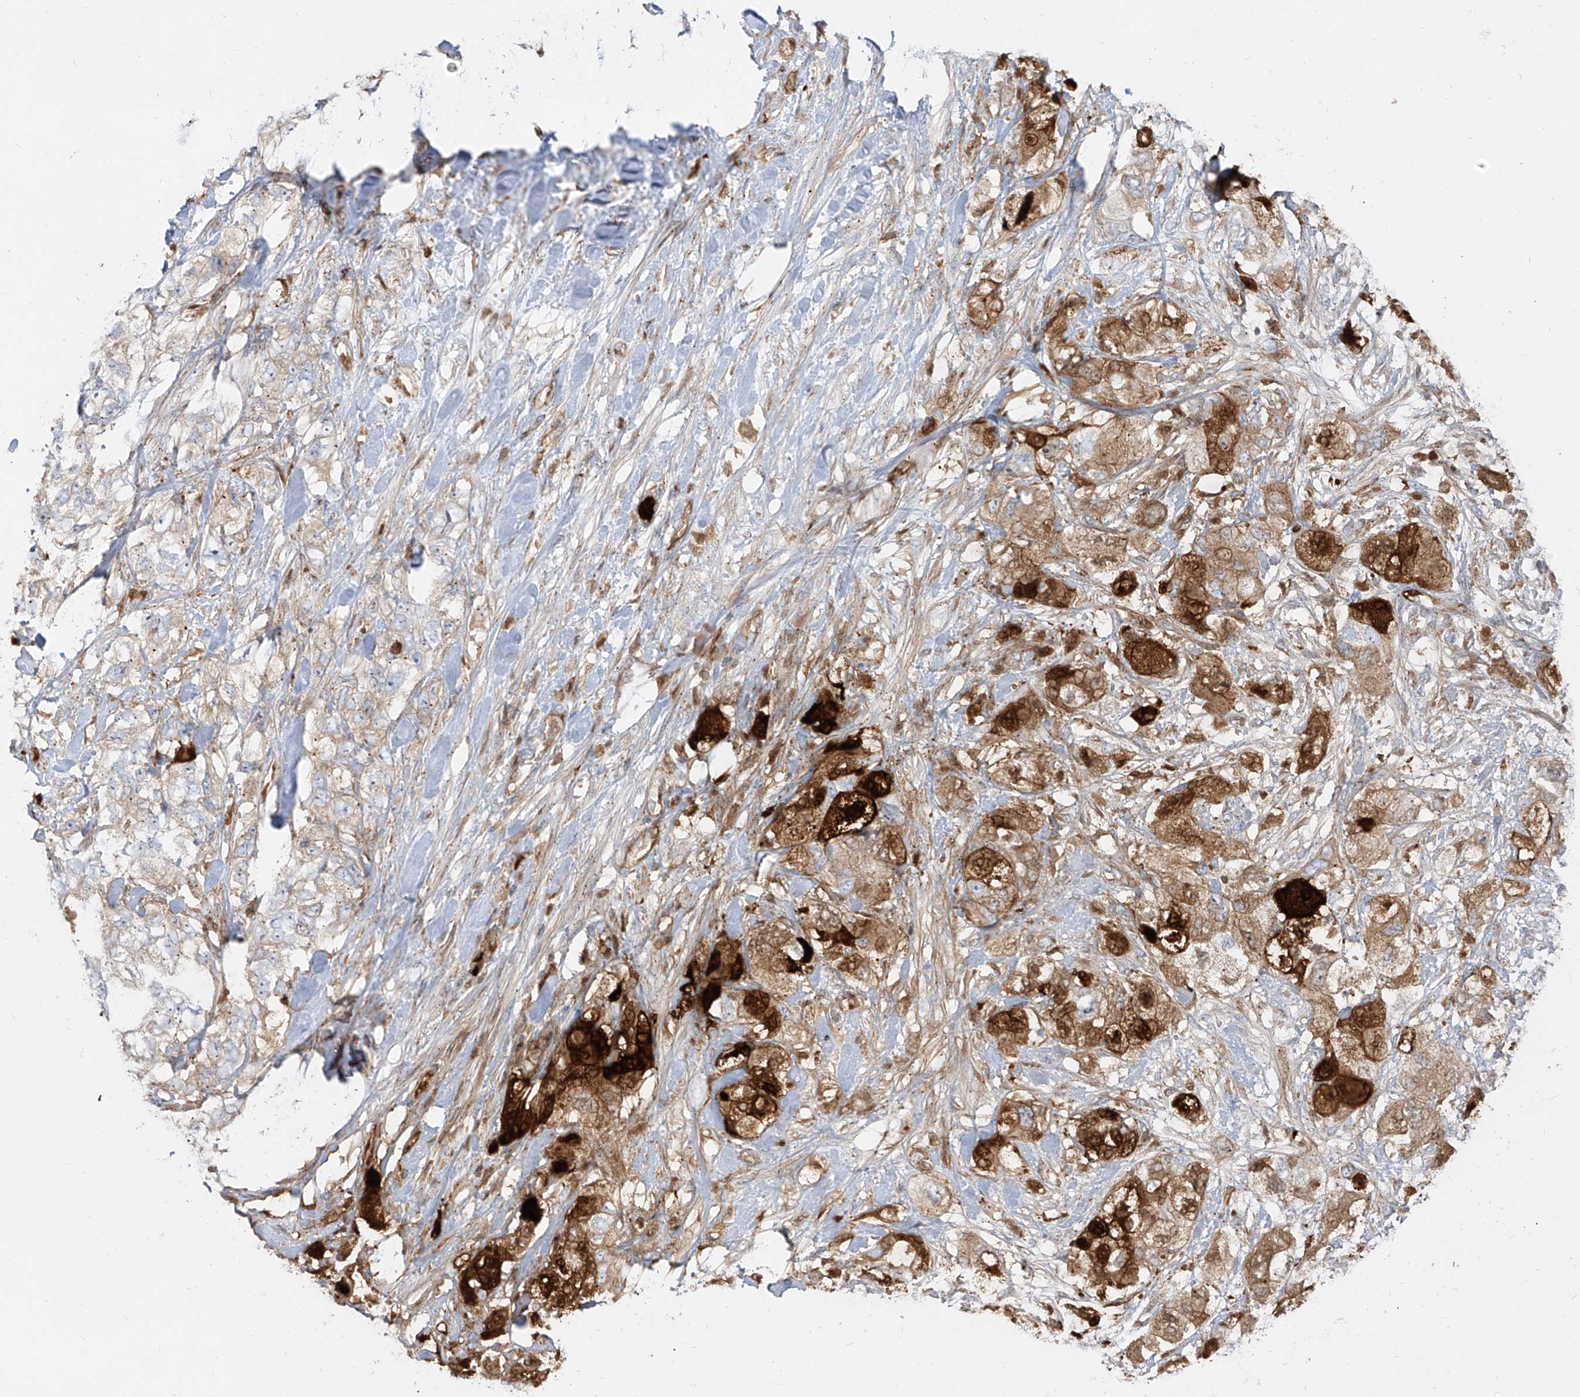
{"staining": {"intensity": "moderate", "quantity": "25%-75%", "location": "cytoplasmic/membranous"}, "tissue": "pancreatic cancer", "cell_type": "Tumor cells", "image_type": "cancer", "snomed": [{"axis": "morphology", "description": "Adenocarcinoma, NOS"}, {"axis": "topography", "description": "Pancreas"}], "caption": "Brown immunohistochemical staining in pancreatic adenocarcinoma exhibits moderate cytoplasmic/membranous expression in approximately 25%-75% of tumor cells.", "gene": "KYNU", "patient": {"sex": "female", "age": 73}}